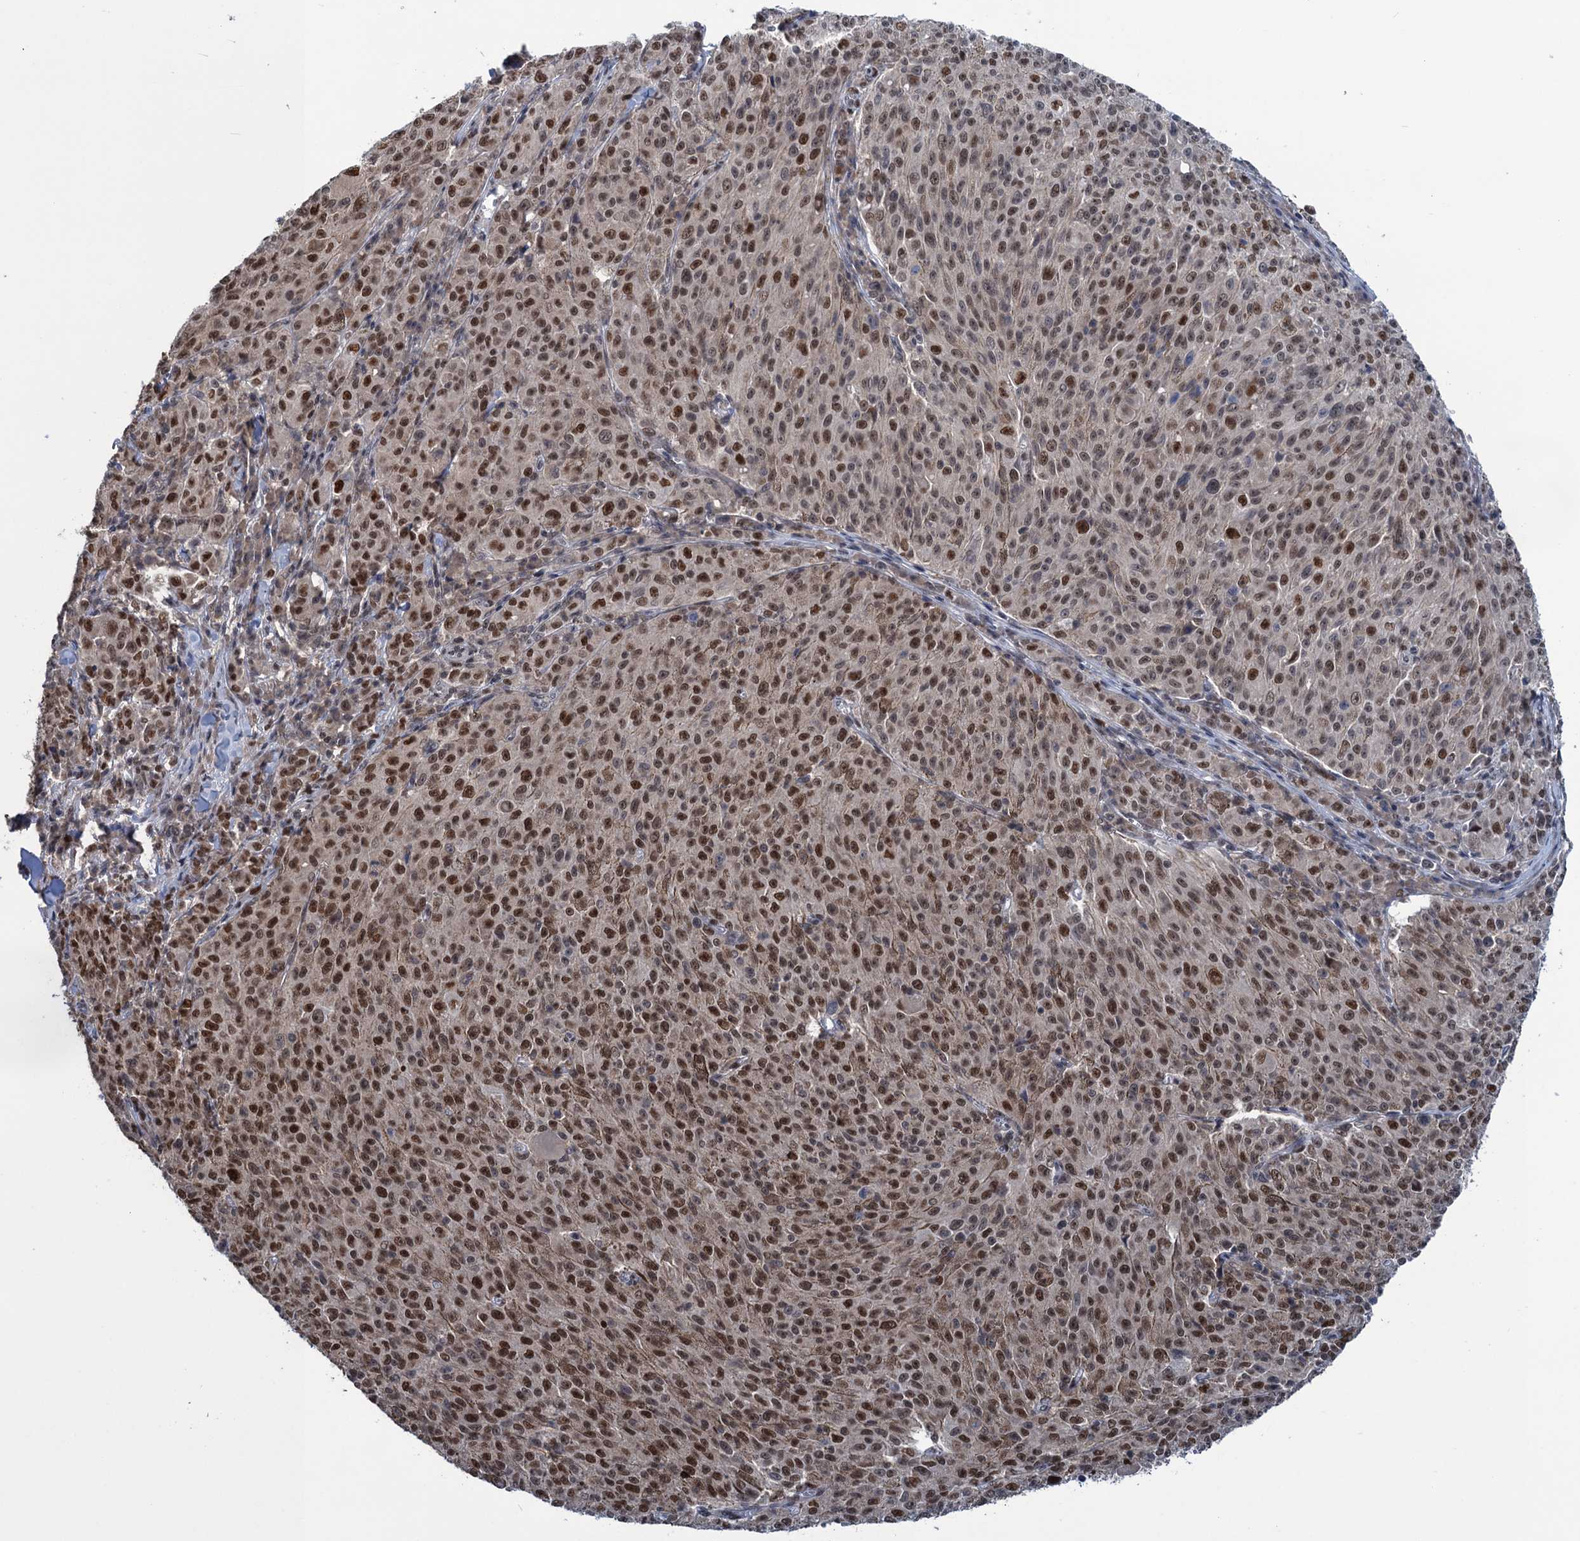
{"staining": {"intensity": "moderate", "quantity": ">75%", "location": "nuclear"}, "tissue": "melanoma", "cell_type": "Tumor cells", "image_type": "cancer", "snomed": [{"axis": "morphology", "description": "Malignant melanoma, NOS"}, {"axis": "topography", "description": "Skin"}], "caption": "This photomicrograph displays IHC staining of malignant melanoma, with medium moderate nuclear positivity in about >75% of tumor cells.", "gene": "SAE1", "patient": {"sex": "female", "age": 52}}